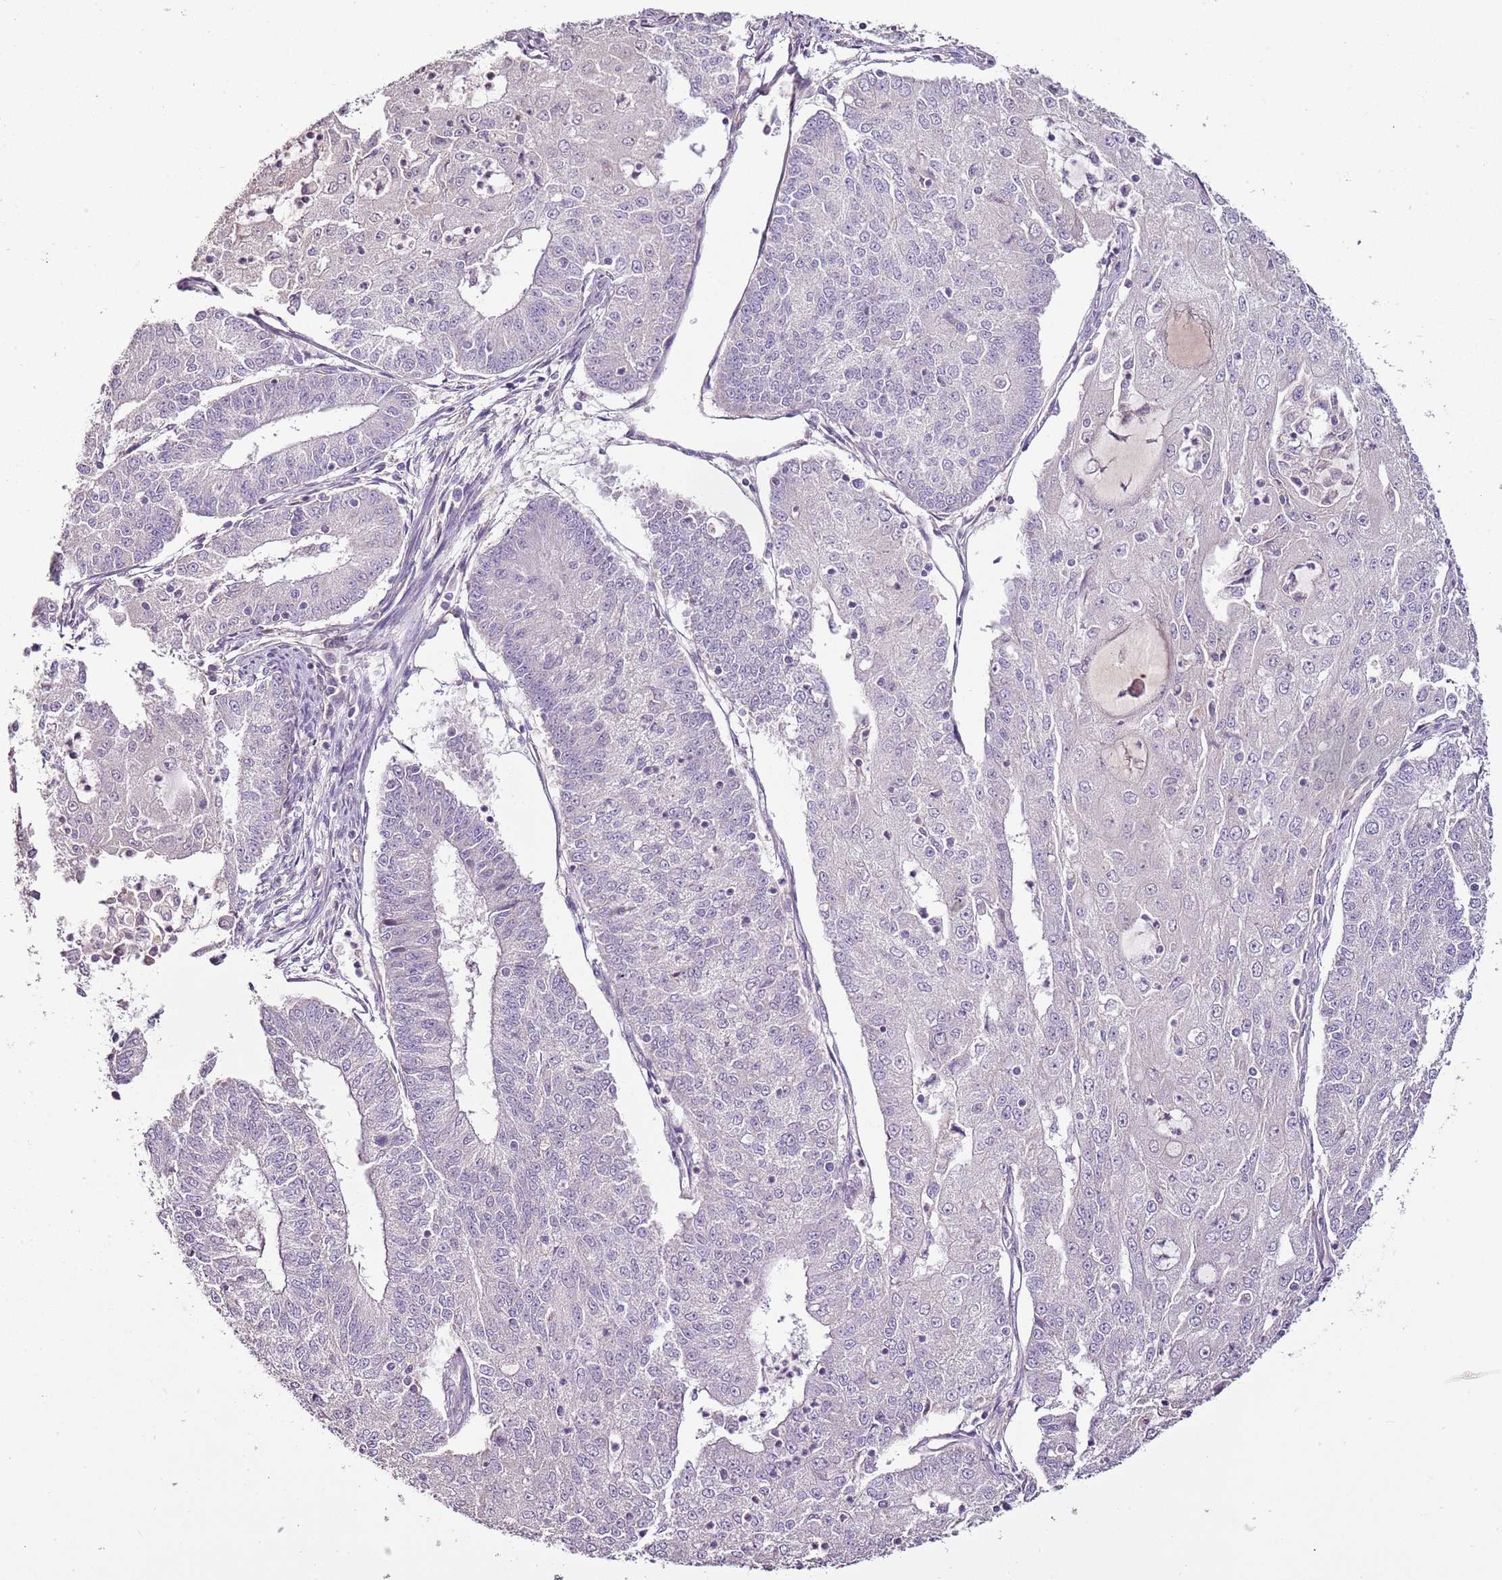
{"staining": {"intensity": "negative", "quantity": "none", "location": "none"}, "tissue": "endometrial cancer", "cell_type": "Tumor cells", "image_type": "cancer", "snomed": [{"axis": "morphology", "description": "Adenocarcinoma, NOS"}, {"axis": "topography", "description": "Endometrium"}], "caption": "This is a photomicrograph of immunohistochemistry (IHC) staining of endometrial adenocarcinoma, which shows no positivity in tumor cells.", "gene": "CMKLR1", "patient": {"sex": "female", "age": 56}}